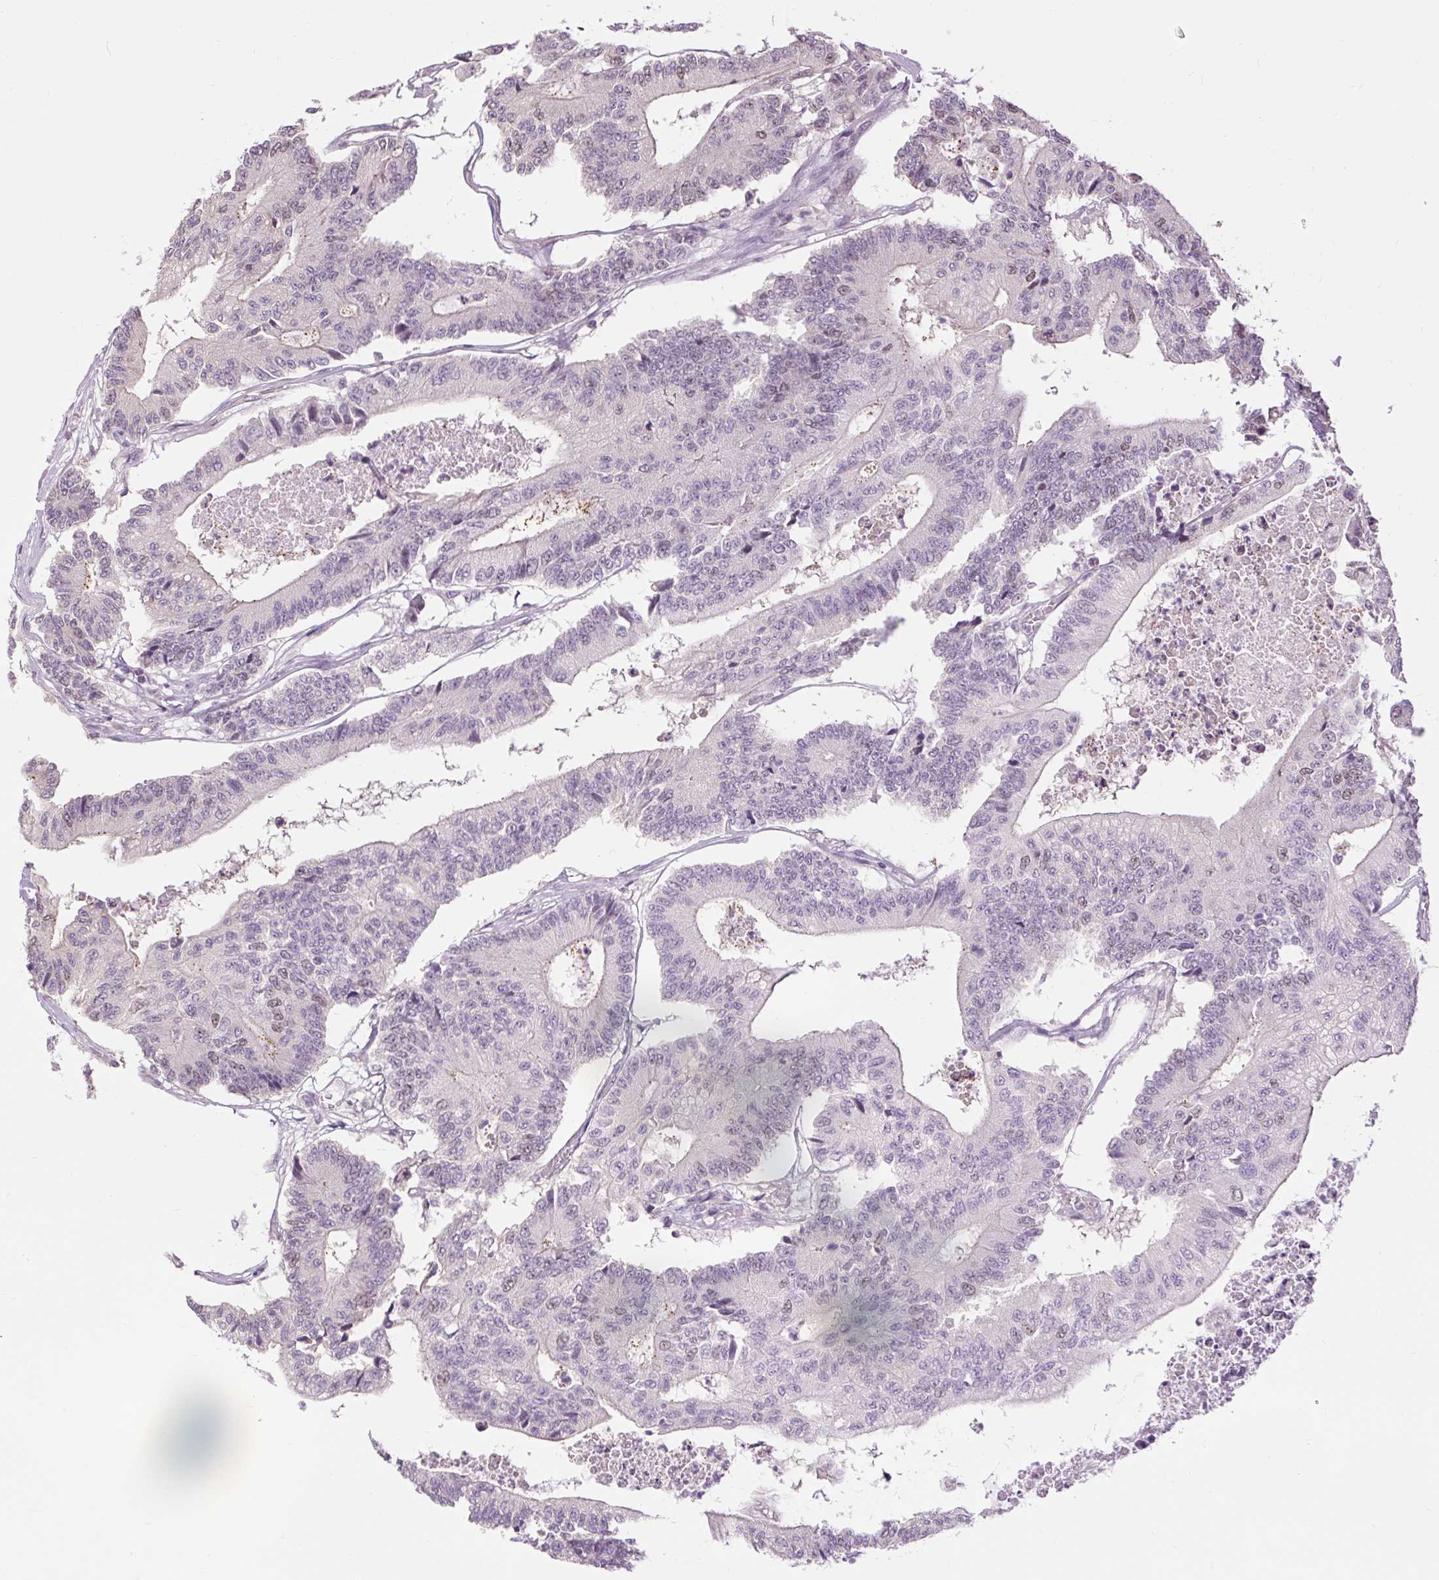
{"staining": {"intensity": "moderate", "quantity": "<25%", "location": "nuclear"}, "tissue": "colorectal cancer", "cell_type": "Tumor cells", "image_type": "cancer", "snomed": [{"axis": "morphology", "description": "Adenocarcinoma, NOS"}, {"axis": "topography", "description": "Colon"}], "caption": "Protein staining of colorectal adenocarcinoma tissue shows moderate nuclear staining in about <25% of tumor cells.", "gene": "RACGAP1", "patient": {"sex": "female", "age": 84}}